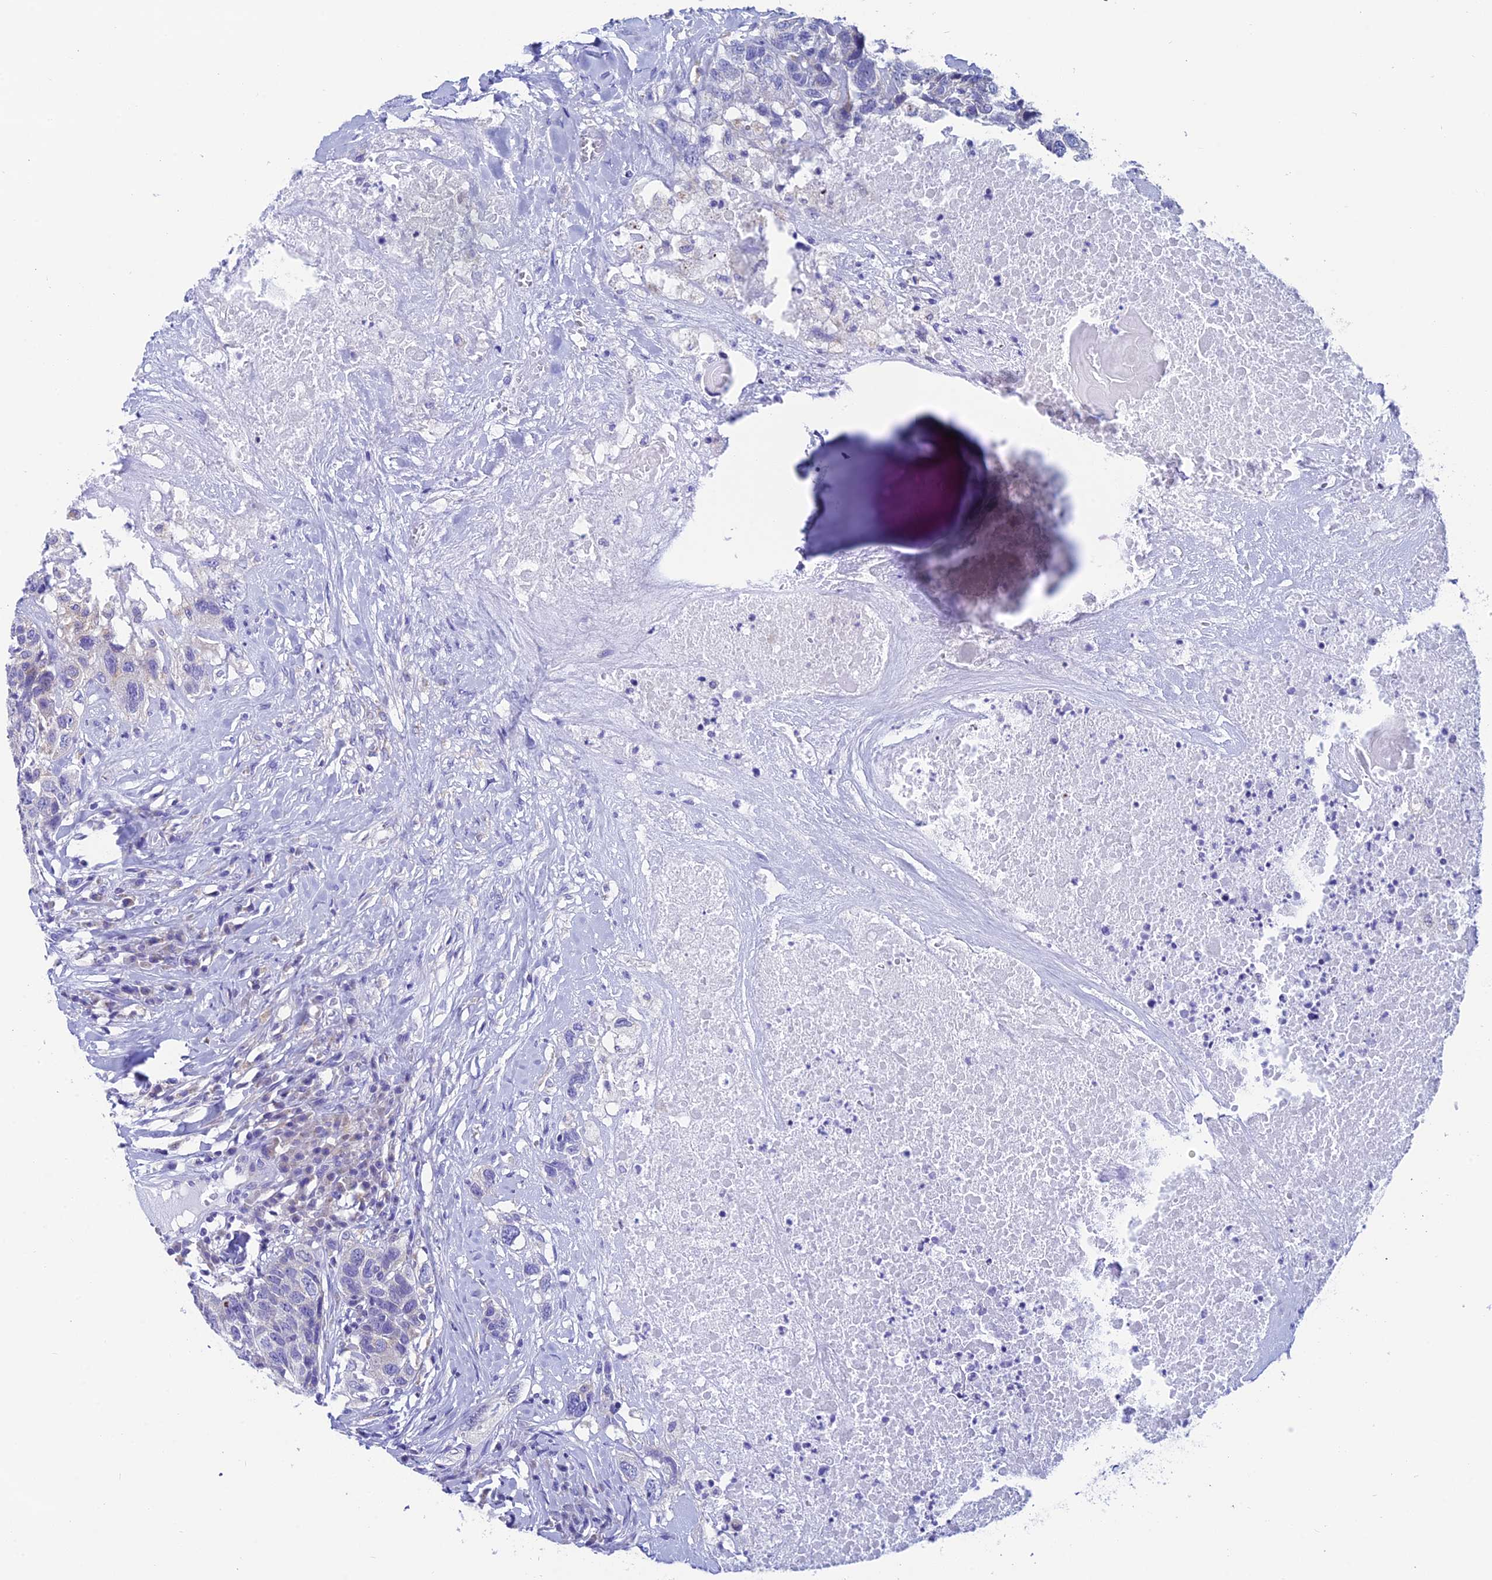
{"staining": {"intensity": "negative", "quantity": "none", "location": "none"}, "tissue": "head and neck cancer", "cell_type": "Tumor cells", "image_type": "cancer", "snomed": [{"axis": "morphology", "description": "Squamous cell carcinoma, NOS"}, {"axis": "topography", "description": "Head-Neck"}], "caption": "Immunohistochemical staining of human squamous cell carcinoma (head and neck) exhibits no significant expression in tumor cells. The staining was performed using DAB (3,3'-diaminobenzidine) to visualize the protein expression in brown, while the nuclei were stained in blue with hematoxylin (Magnification: 20x).", "gene": "REEP4", "patient": {"sex": "male", "age": 66}}